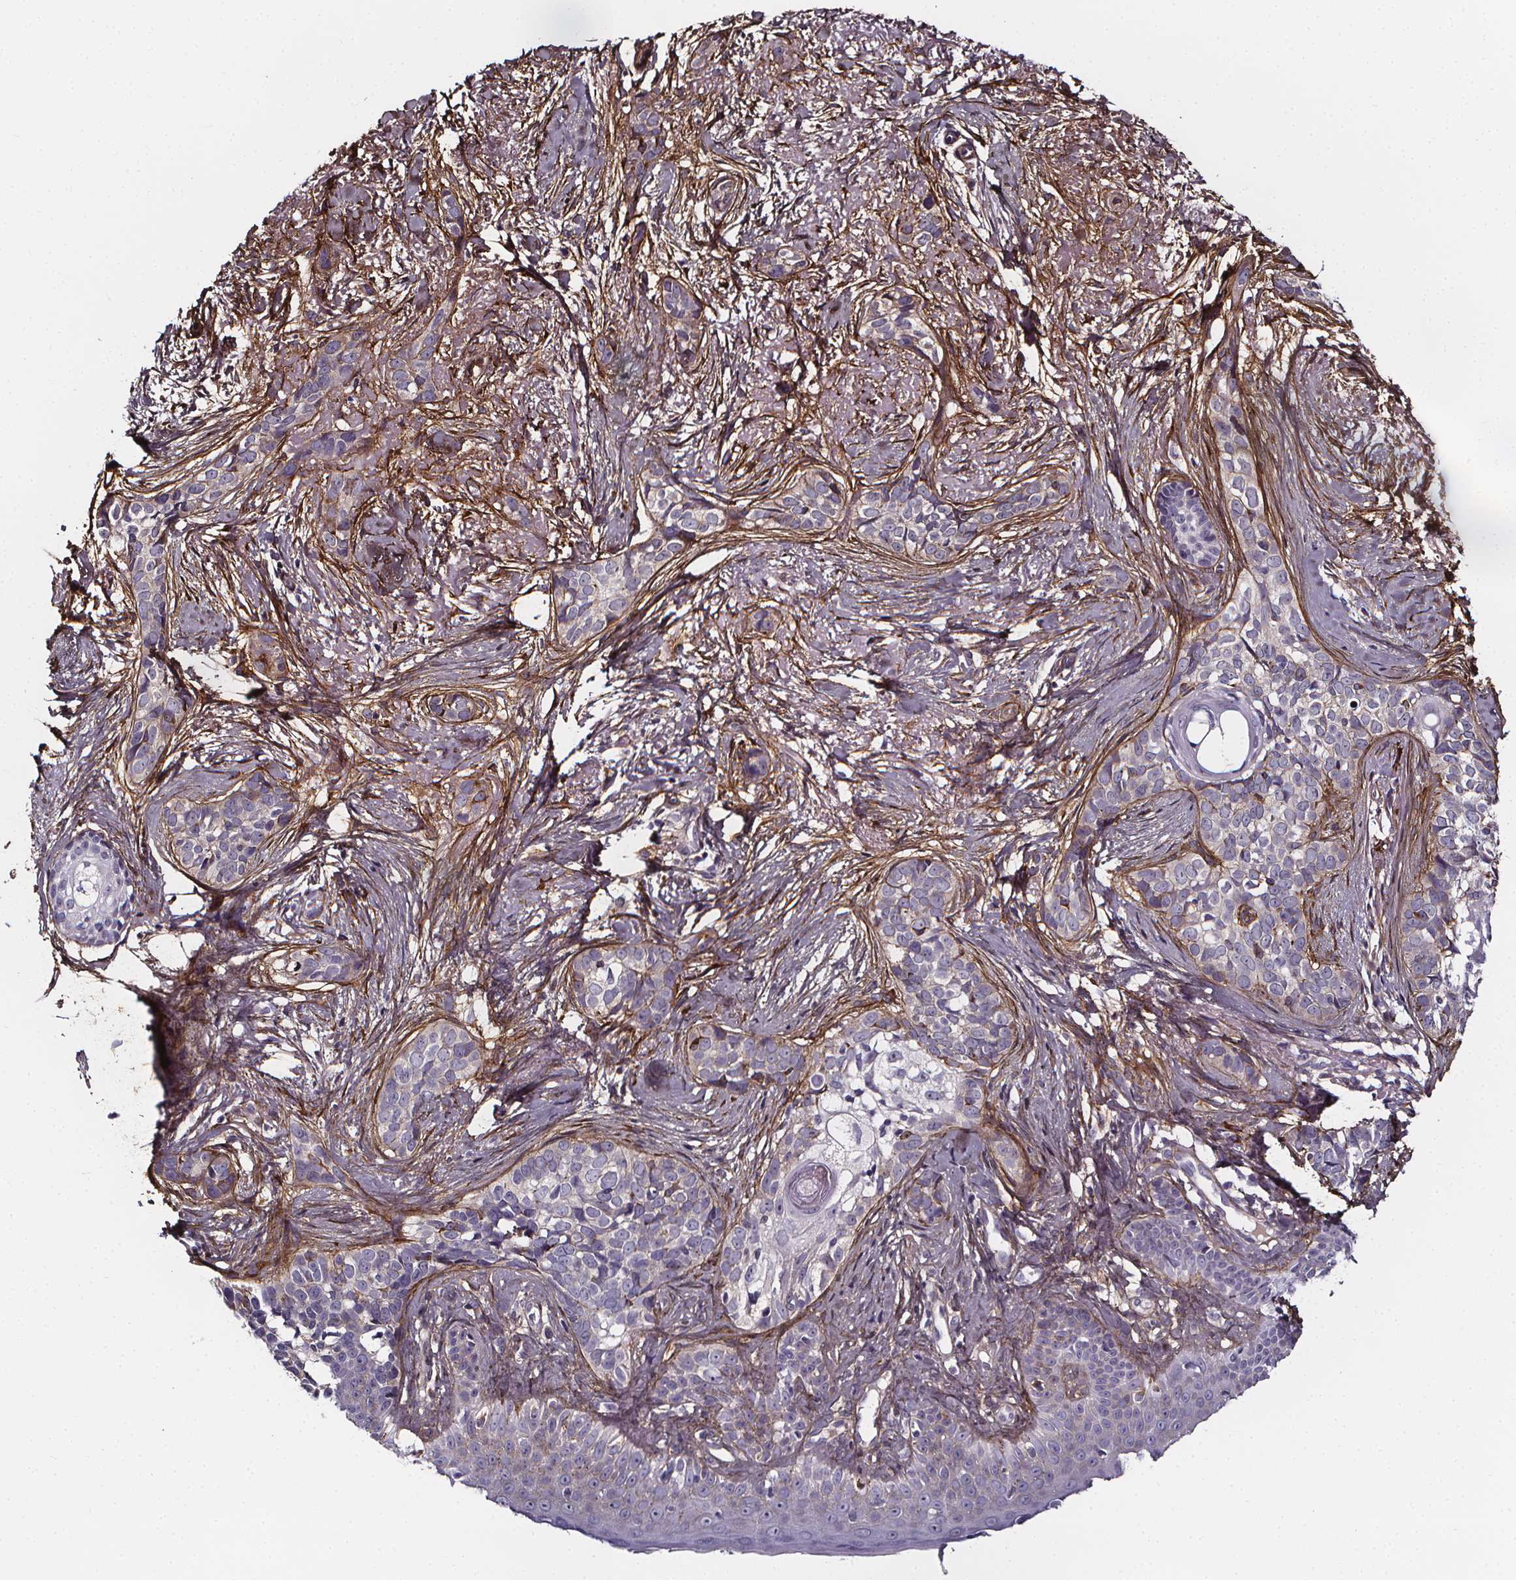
{"staining": {"intensity": "negative", "quantity": "none", "location": "none"}, "tissue": "skin cancer", "cell_type": "Tumor cells", "image_type": "cancer", "snomed": [{"axis": "morphology", "description": "Basal cell carcinoma"}, {"axis": "topography", "description": "Skin"}], "caption": "The photomicrograph shows no staining of tumor cells in basal cell carcinoma (skin).", "gene": "AEBP1", "patient": {"sex": "male", "age": 87}}